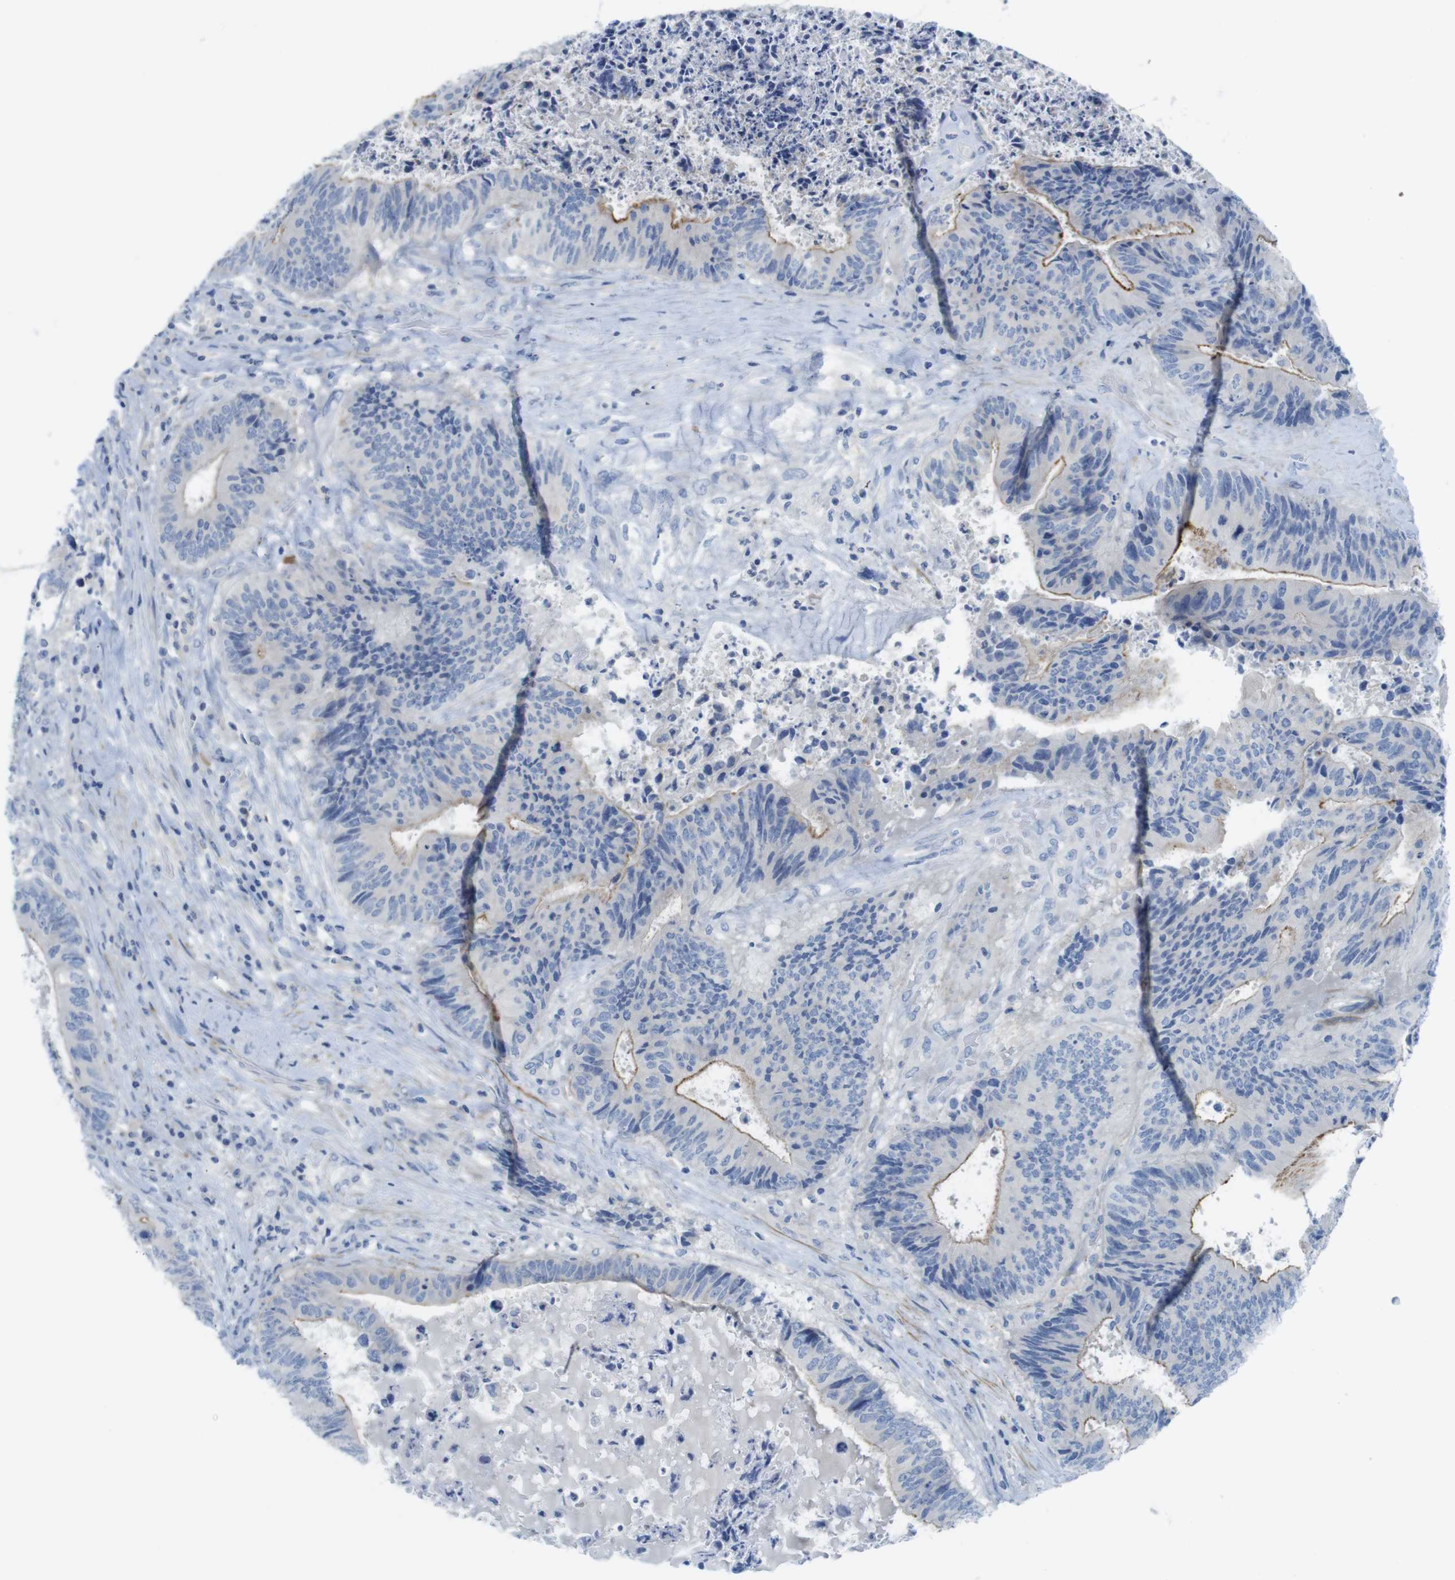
{"staining": {"intensity": "moderate", "quantity": "<25%", "location": "cytoplasmic/membranous"}, "tissue": "colorectal cancer", "cell_type": "Tumor cells", "image_type": "cancer", "snomed": [{"axis": "morphology", "description": "Adenocarcinoma, NOS"}, {"axis": "topography", "description": "Rectum"}], "caption": "Human colorectal cancer stained for a protein (brown) shows moderate cytoplasmic/membranous positive staining in approximately <25% of tumor cells.", "gene": "ASIC5", "patient": {"sex": "male", "age": 72}}